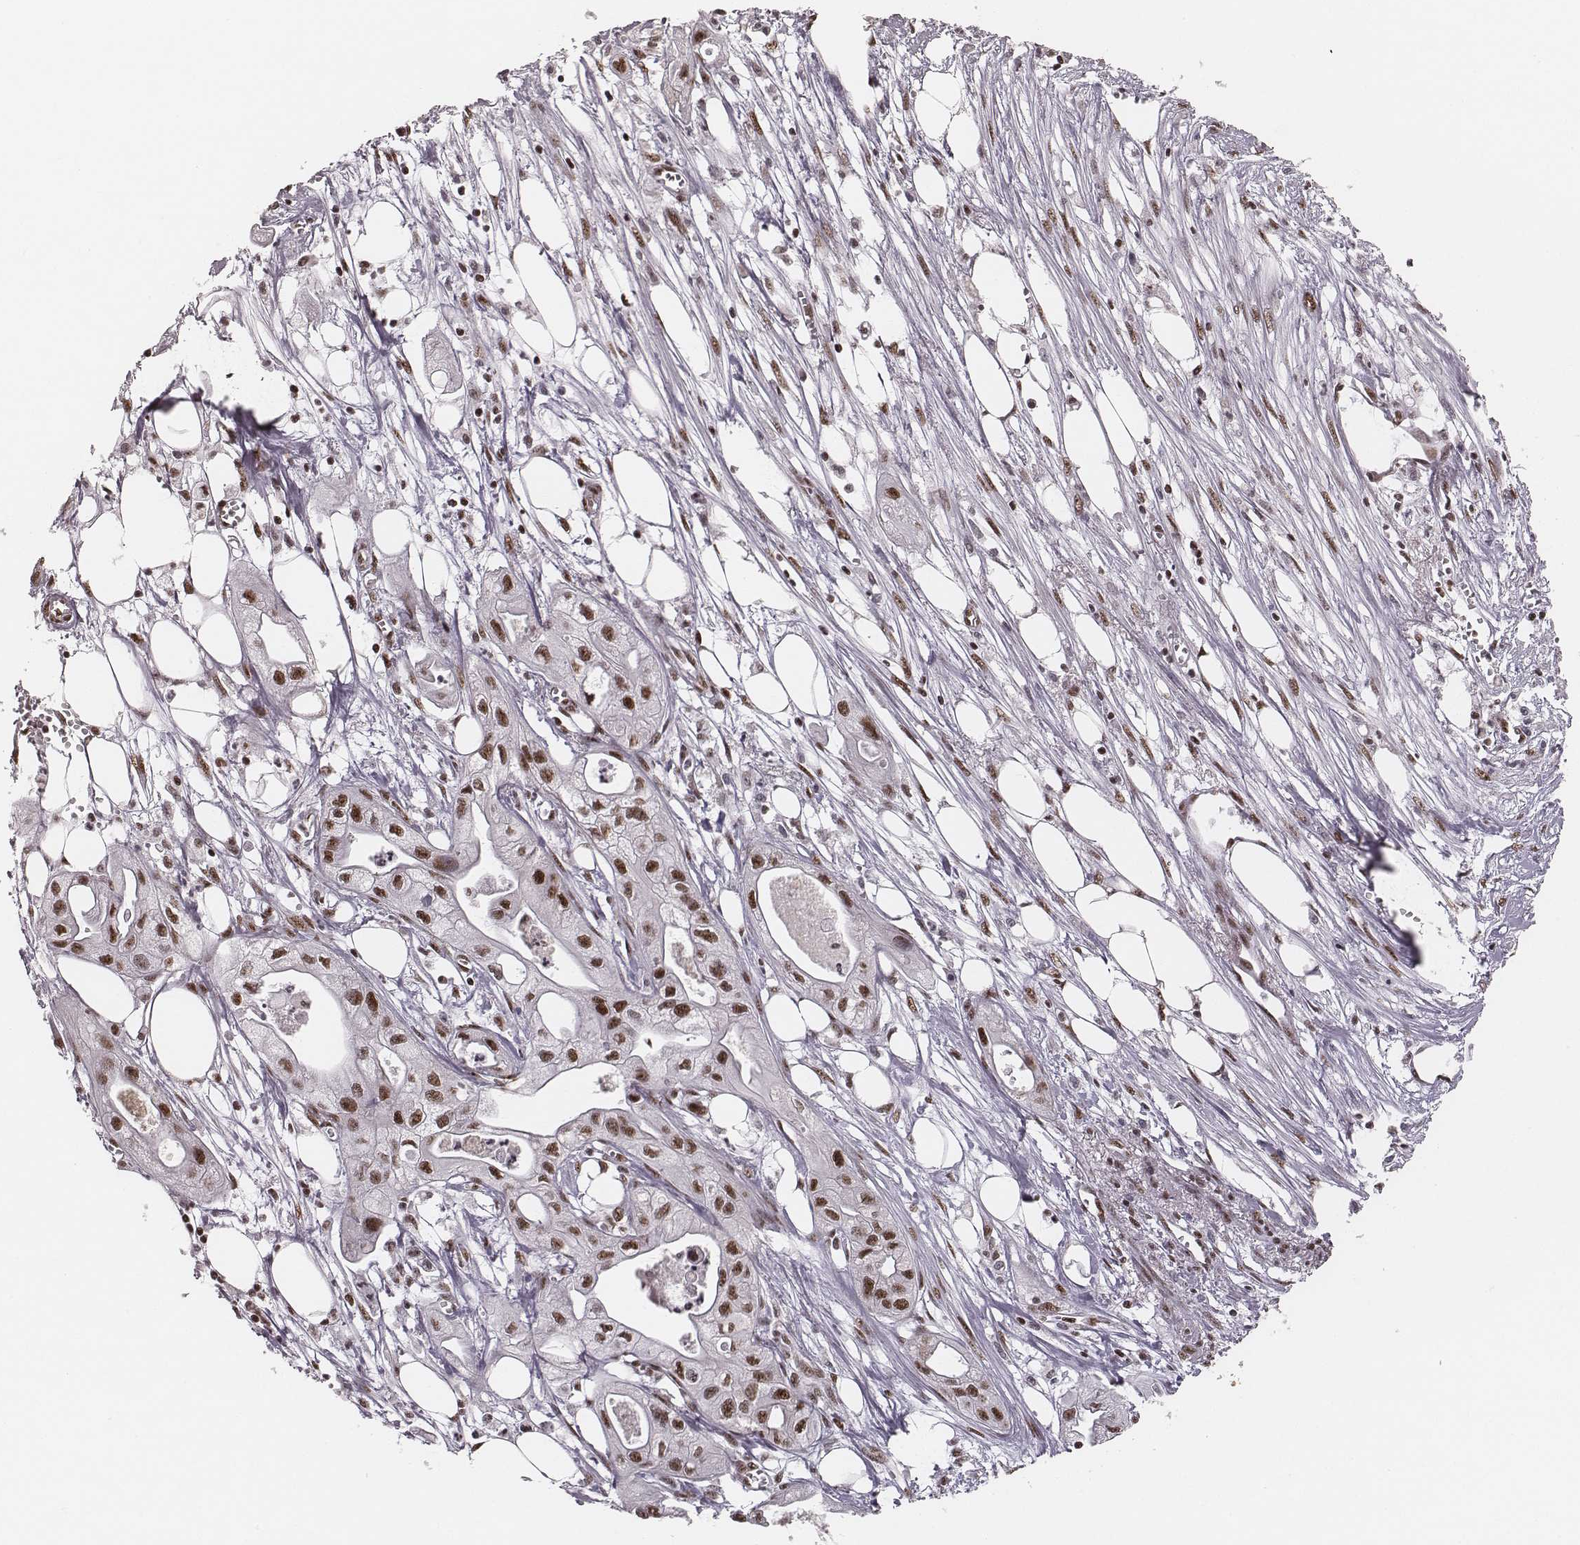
{"staining": {"intensity": "strong", "quantity": ">75%", "location": "nuclear"}, "tissue": "pancreatic cancer", "cell_type": "Tumor cells", "image_type": "cancer", "snomed": [{"axis": "morphology", "description": "Adenocarcinoma, NOS"}, {"axis": "topography", "description": "Pancreas"}], "caption": "Pancreatic cancer tissue reveals strong nuclear expression in about >75% of tumor cells The protein is shown in brown color, while the nuclei are stained blue.", "gene": "LUC7L", "patient": {"sex": "male", "age": 70}}